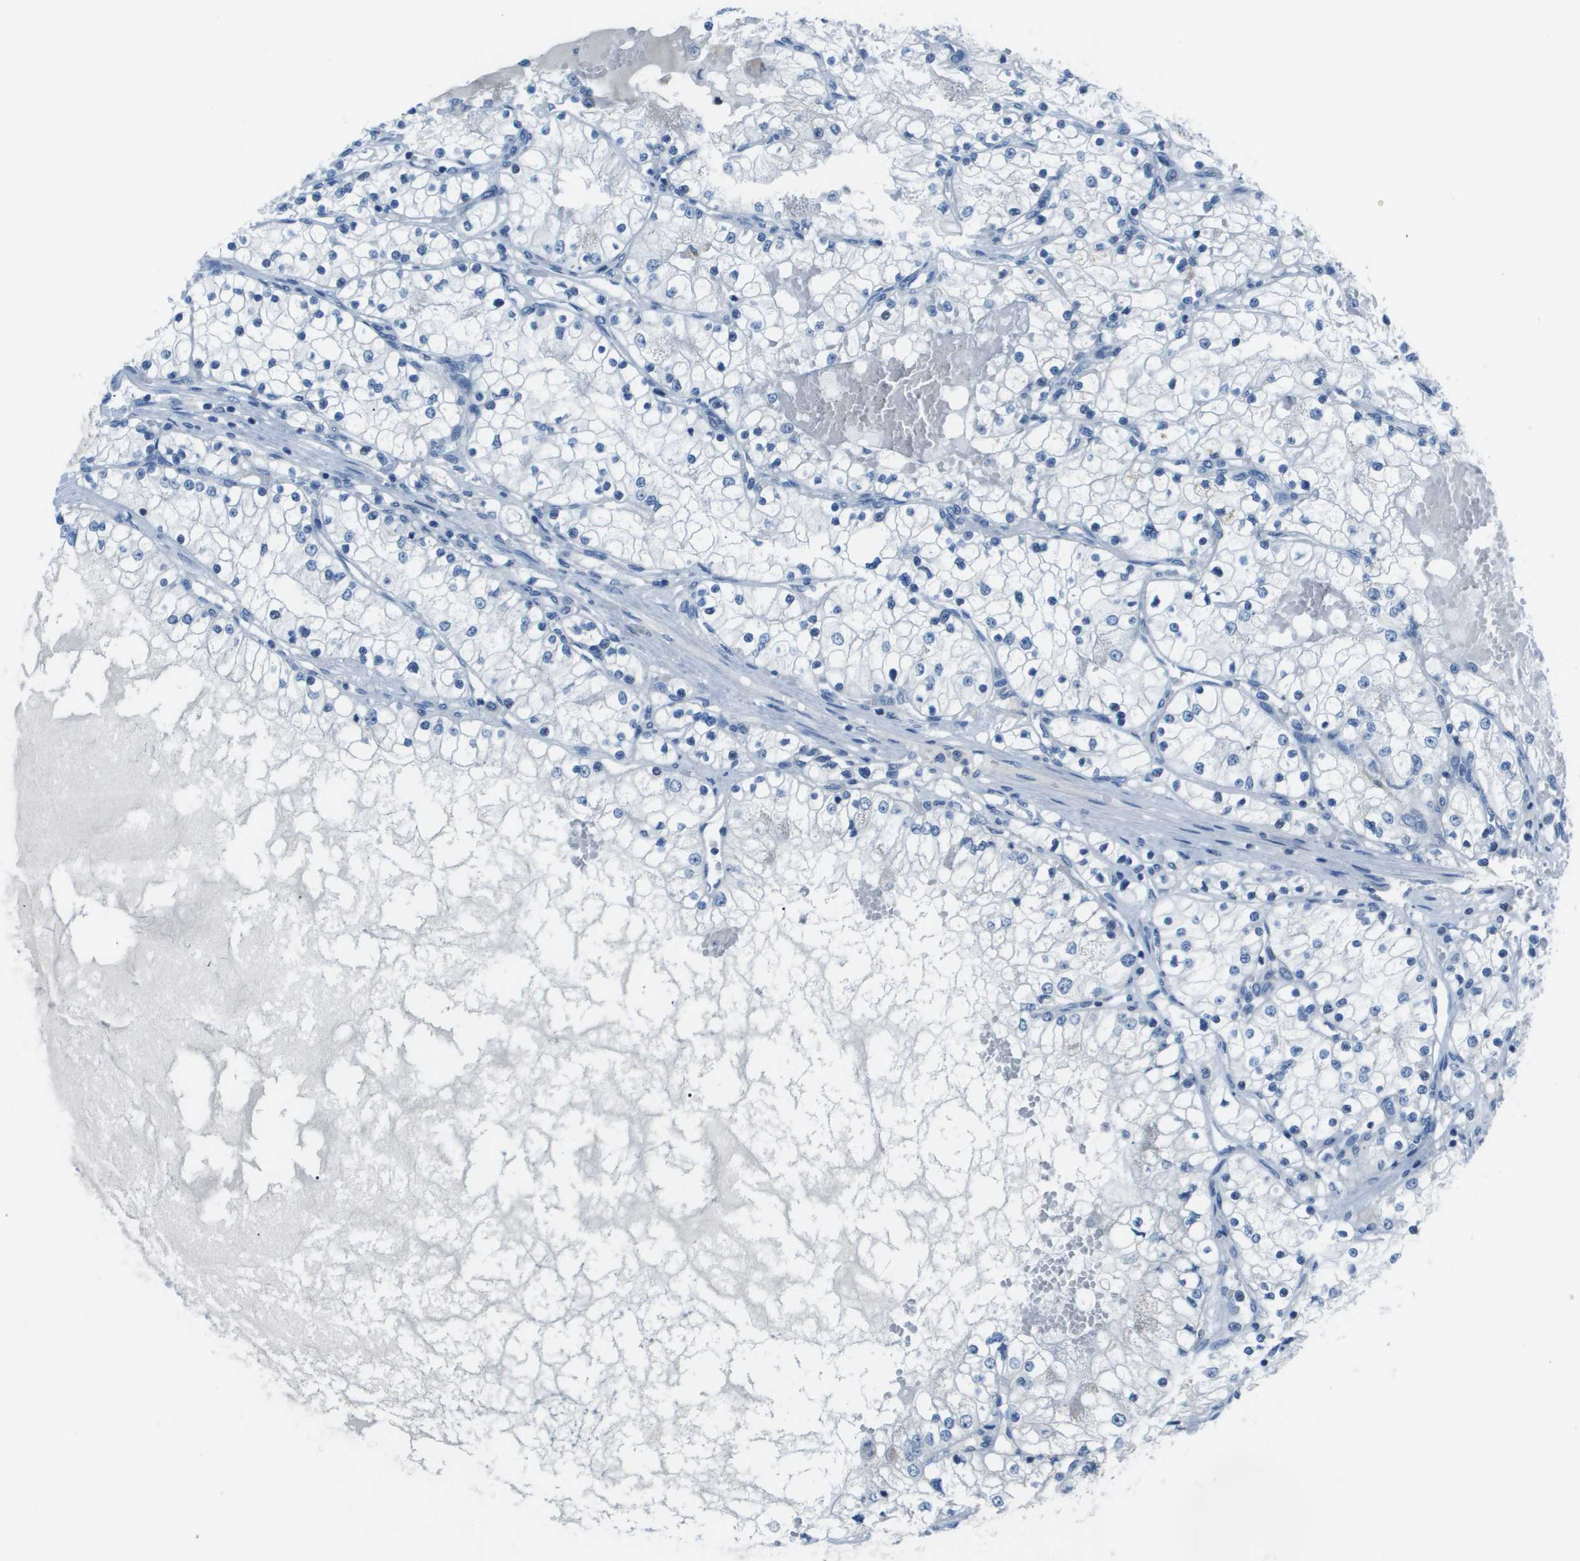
{"staining": {"intensity": "negative", "quantity": "none", "location": "none"}, "tissue": "renal cancer", "cell_type": "Tumor cells", "image_type": "cancer", "snomed": [{"axis": "morphology", "description": "Adenocarcinoma, NOS"}, {"axis": "topography", "description": "Kidney"}], "caption": "IHC histopathology image of renal adenocarcinoma stained for a protein (brown), which demonstrates no expression in tumor cells.", "gene": "STIP1", "patient": {"sex": "male", "age": 68}}